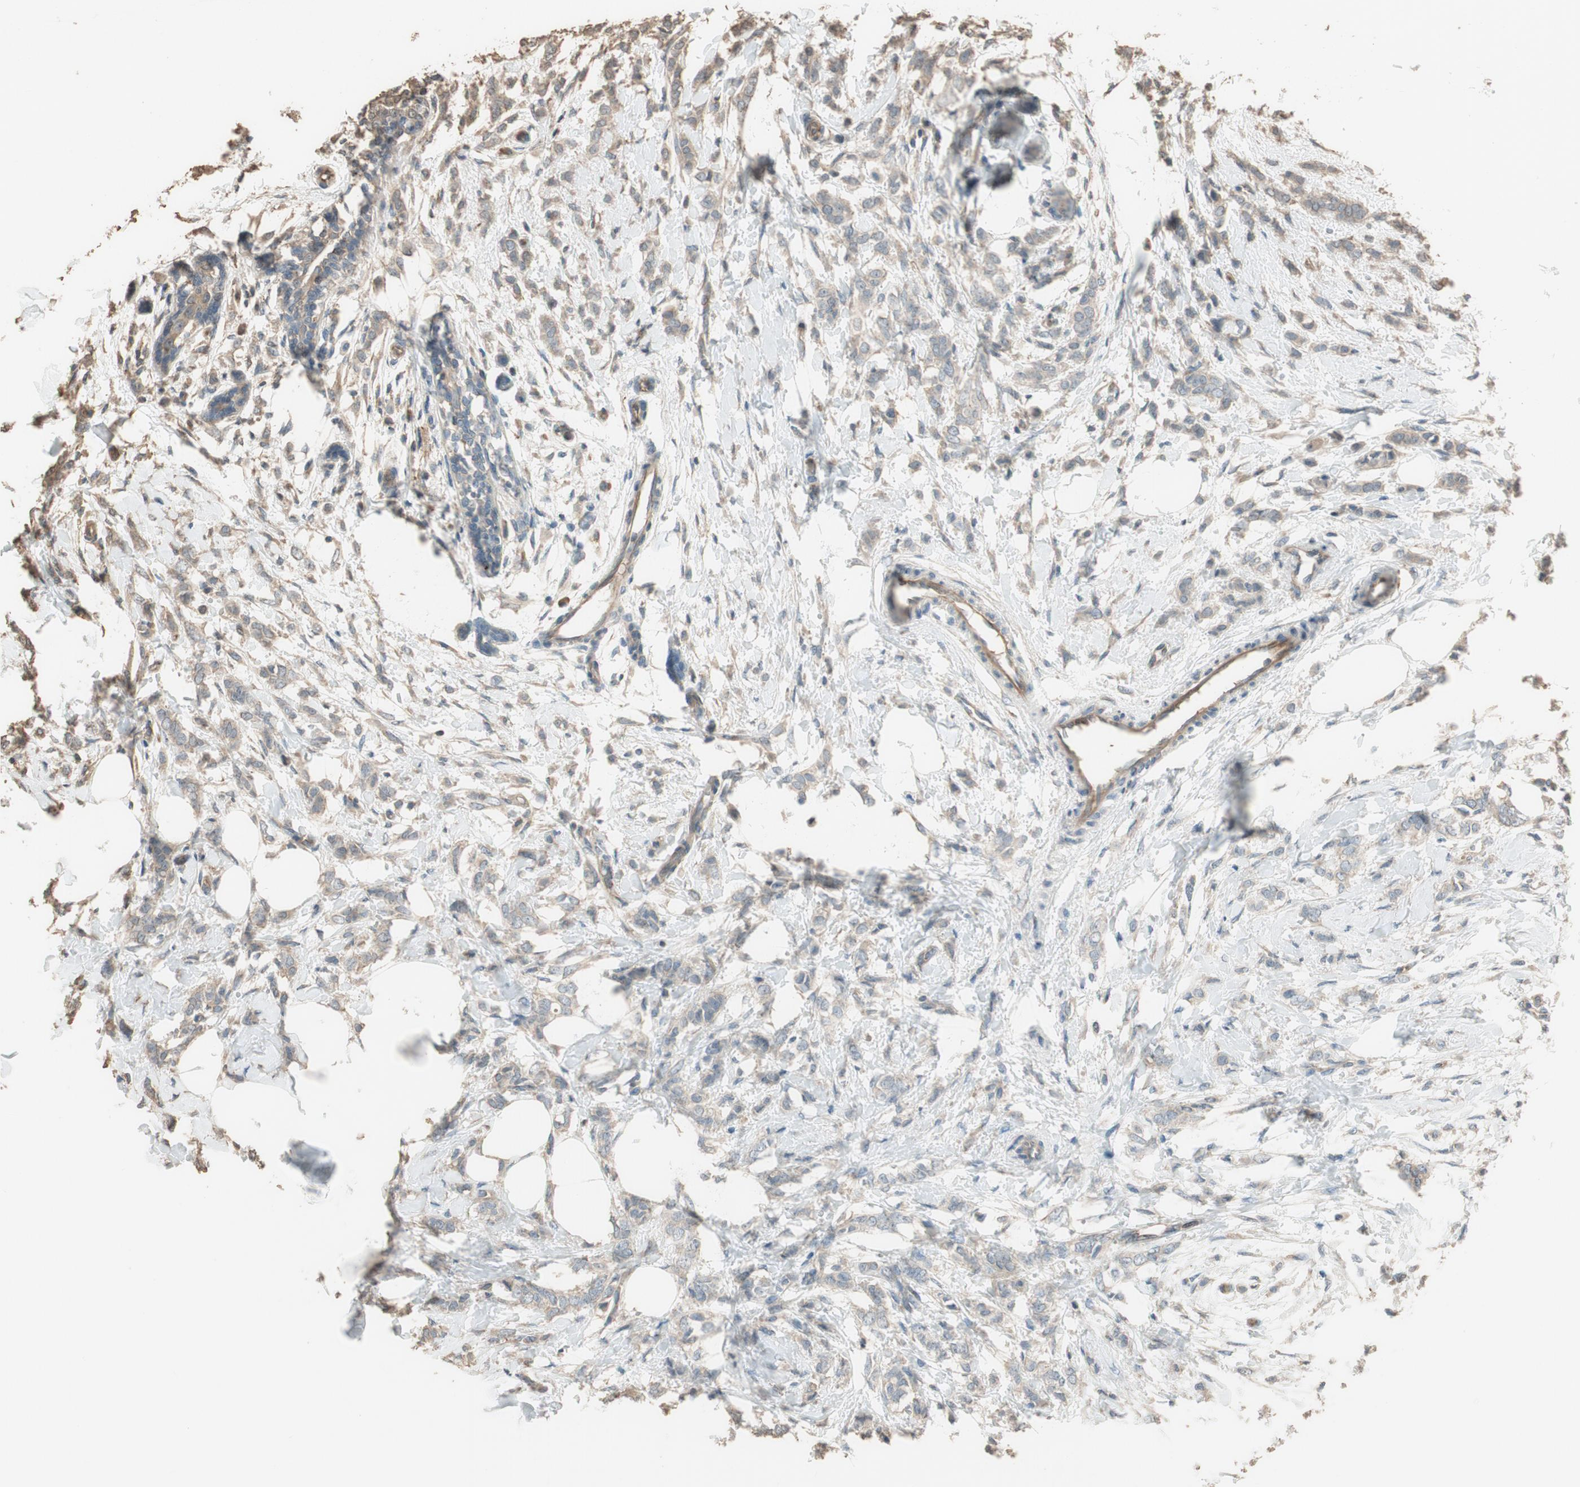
{"staining": {"intensity": "weak", "quantity": "<25%", "location": "cytoplasmic/membranous"}, "tissue": "breast cancer", "cell_type": "Tumor cells", "image_type": "cancer", "snomed": [{"axis": "morphology", "description": "Lobular carcinoma, in situ"}, {"axis": "morphology", "description": "Lobular carcinoma"}, {"axis": "topography", "description": "Breast"}], "caption": "A high-resolution histopathology image shows immunohistochemistry (IHC) staining of breast lobular carcinoma, which shows no significant positivity in tumor cells. (Stains: DAB (3,3'-diaminobenzidine) immunohistochemistry with hematoxylin counter stain, Microscopy: brightfield microscopy at high magnification).", "gene": "MST1R", "patient": {"sex": "female", "age": 41}}